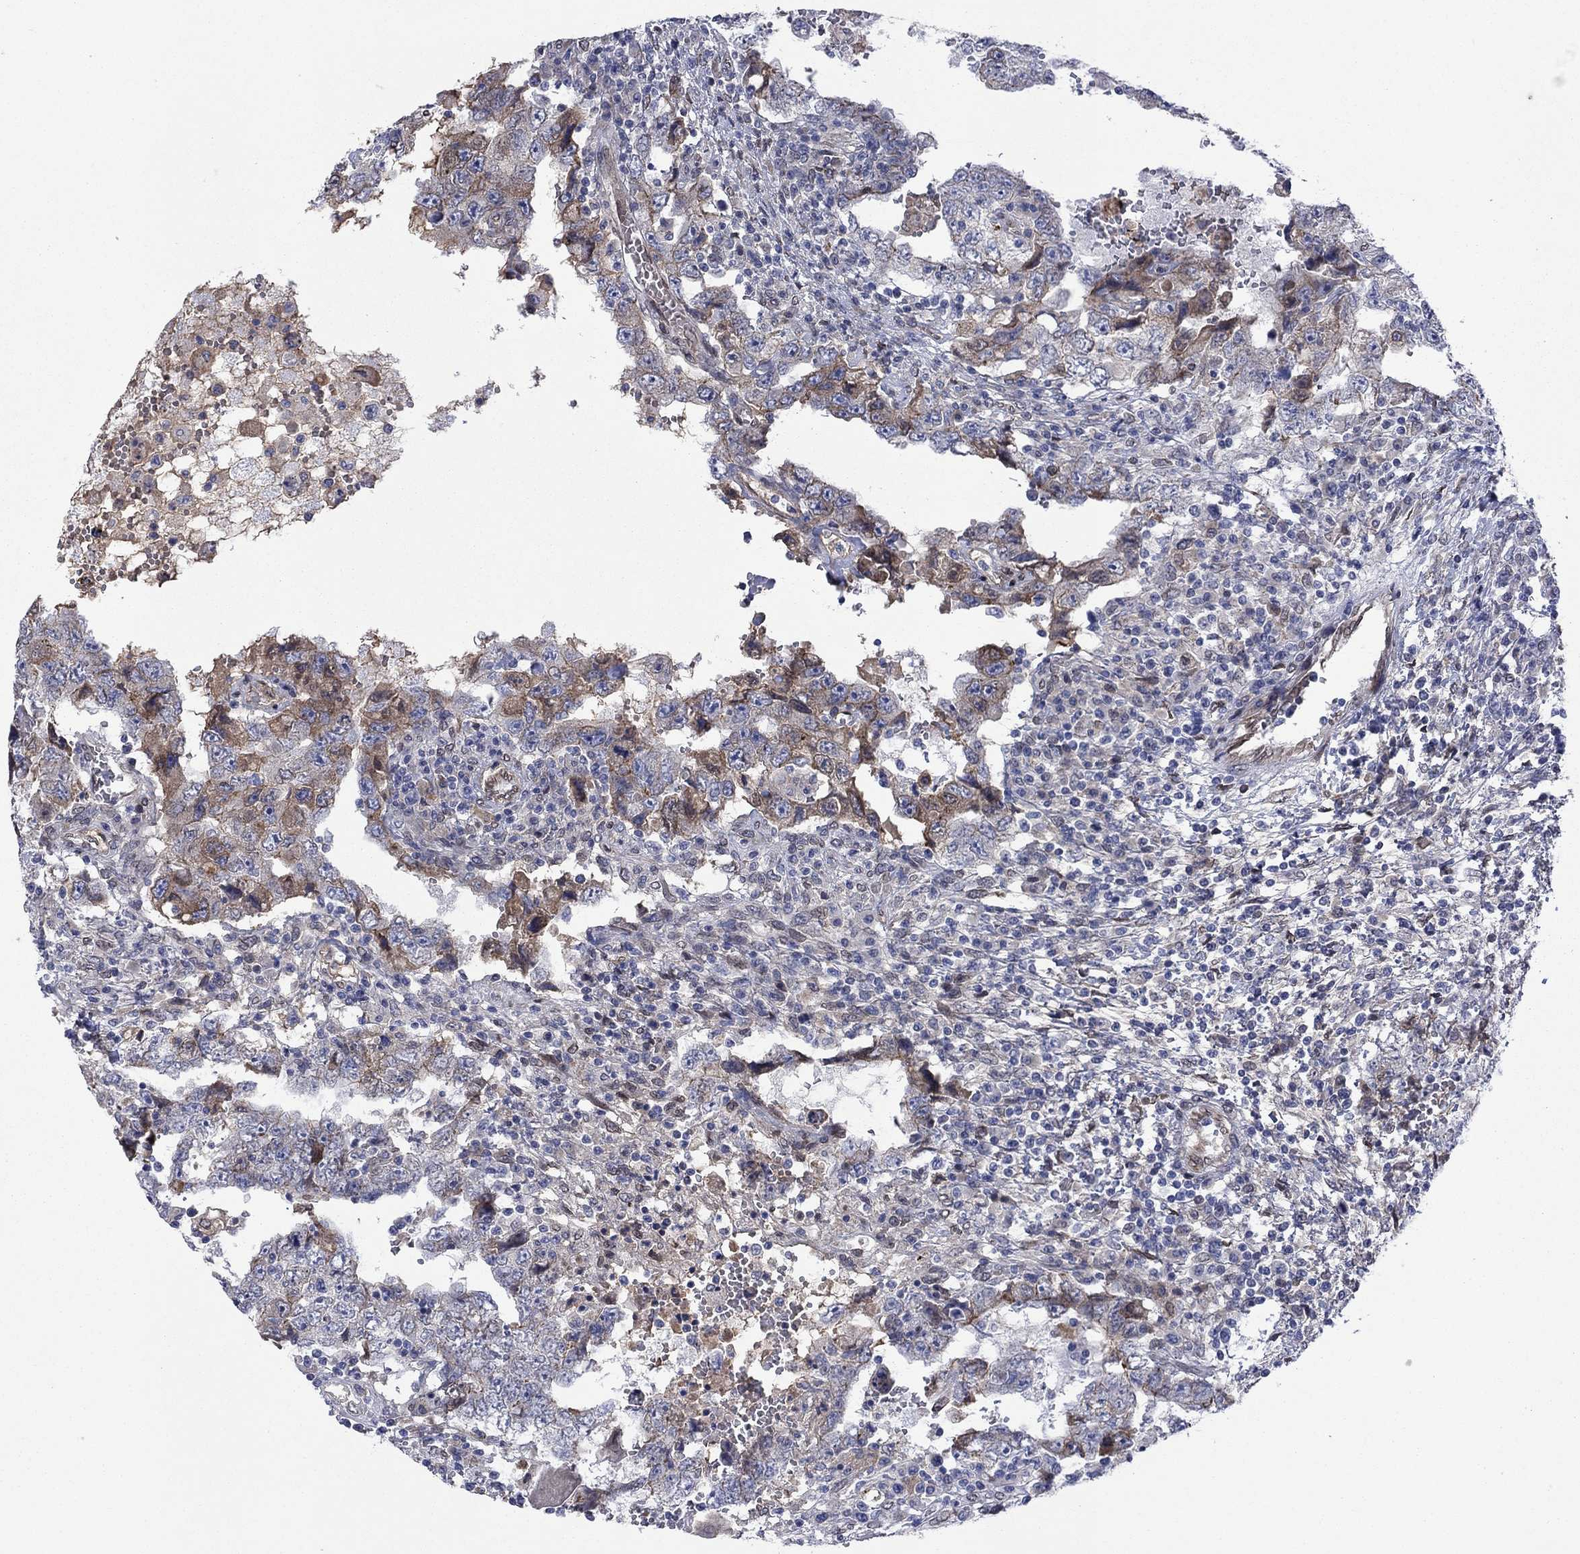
{"staining": {"intensity": "moderate", "quantity": "25%-75%", "location": "cytoplasmic/membranous"}, "tissue": "testis cancer", "cell_type": "Tumor cells", "image_type": "cancer", "snomed": [{"axis": "morphology", "description": "Carcinoma, Embryonal, NOS"}, {"axis": "topography", "description": "Testis"}], "caption": "This micrograph demonstrates embryonal carcinoma (testis) stained with IHC to label a protein in brown. The cytoplasmic/membranous of tumor cells show moderate positivity for the protein. Nuclei are counter-stained blue.", "gene": "EMC9", "patient": {"sex": "male", "age": 26}}